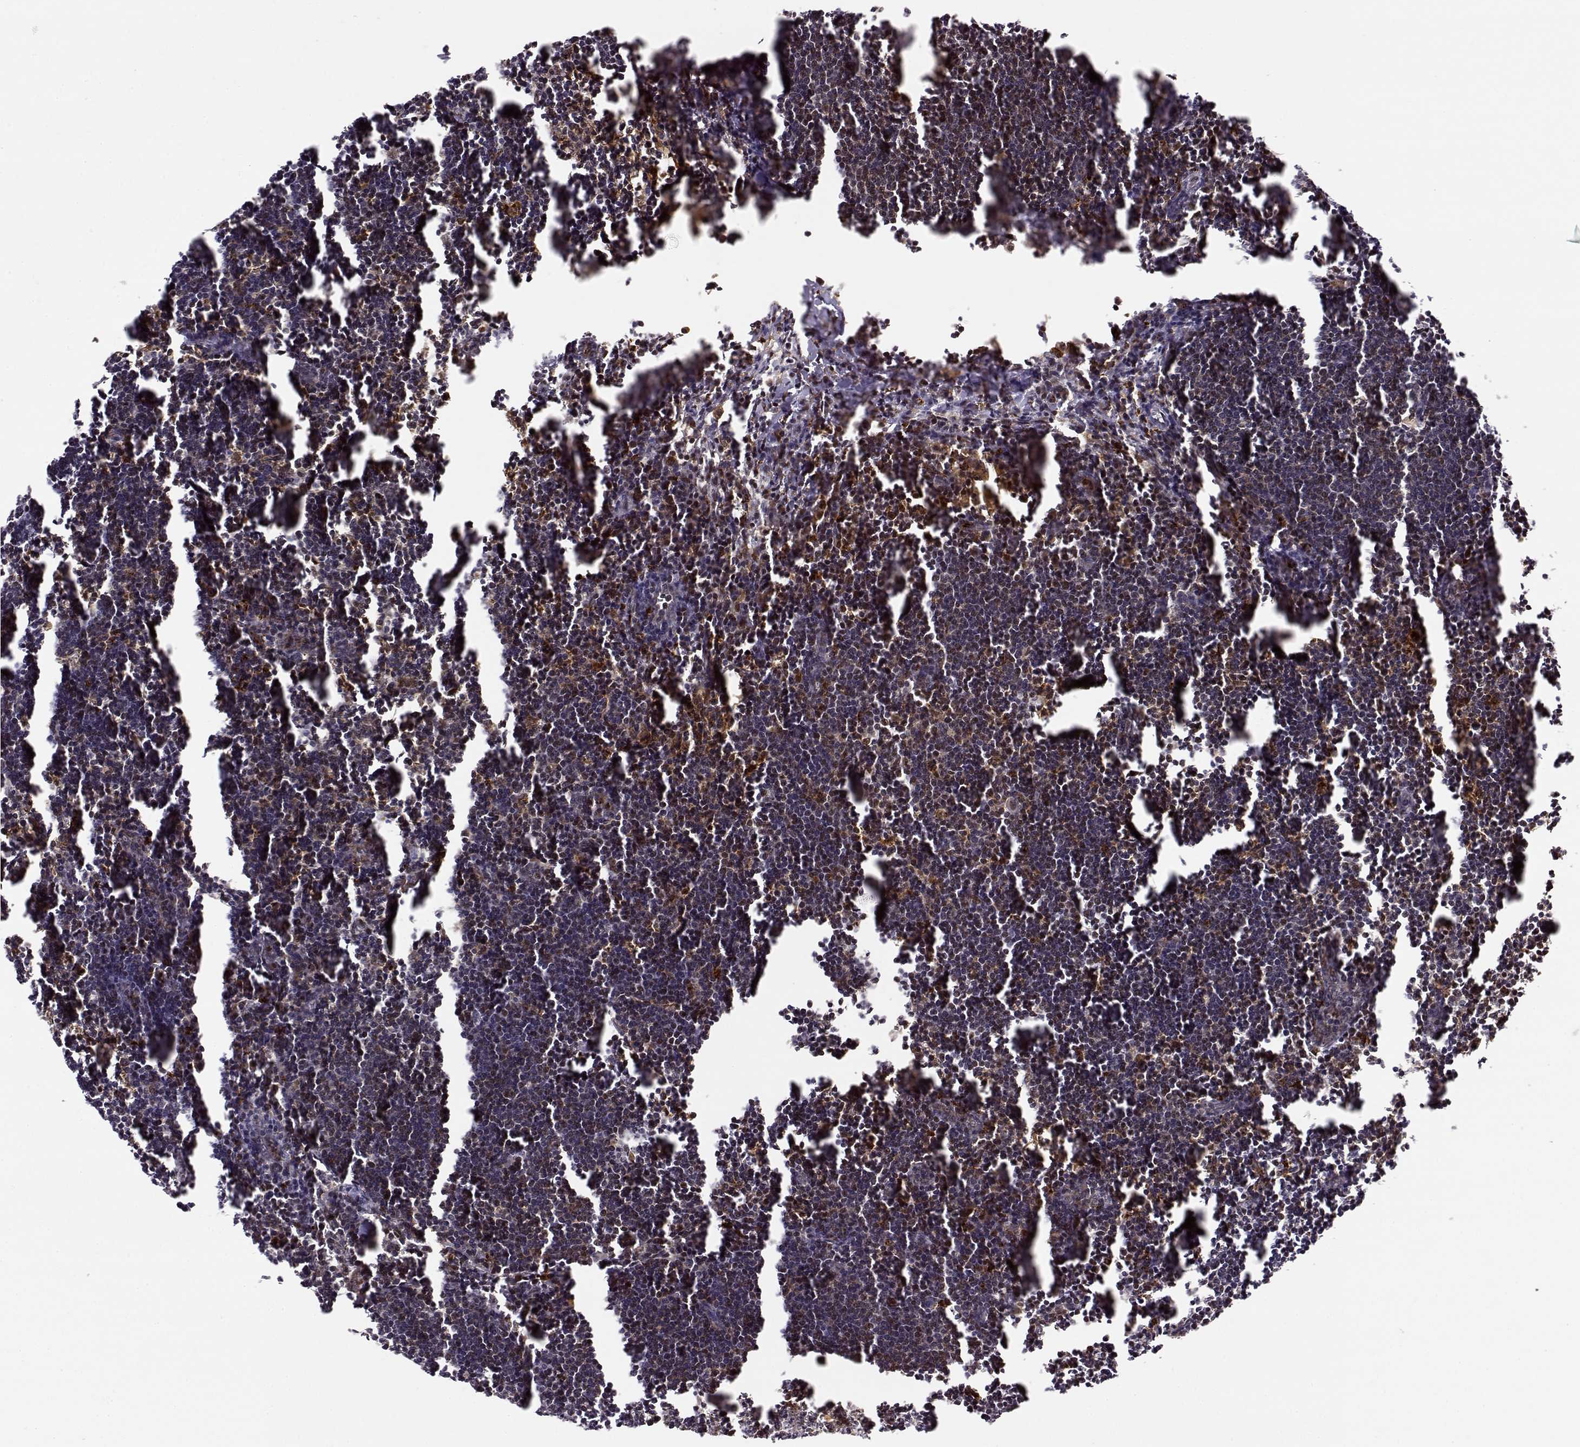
{"staining": {"intensity": "weak", "quantity": ">75%", "location": "cytoplasmic/membranous,nuclear"}, "tissue": "lymph node", "cell_type": "Germinal center cells", "image_type": "normal", "snomed": [{"axis": "morphology", "description": "Normal tissue, NOS"}, {"axis": "topography", "description": "Lymph node"}], "caption": "Benign lymph node exhibits weak cytoplasmic/membranous,nuclear positivity in approximately >75% of germinal center cells (DAB = brown stain, brightfield microscopy at high magnification)..", "gene": "MAEA", "patient": {"sex": "male", "age": 55}}